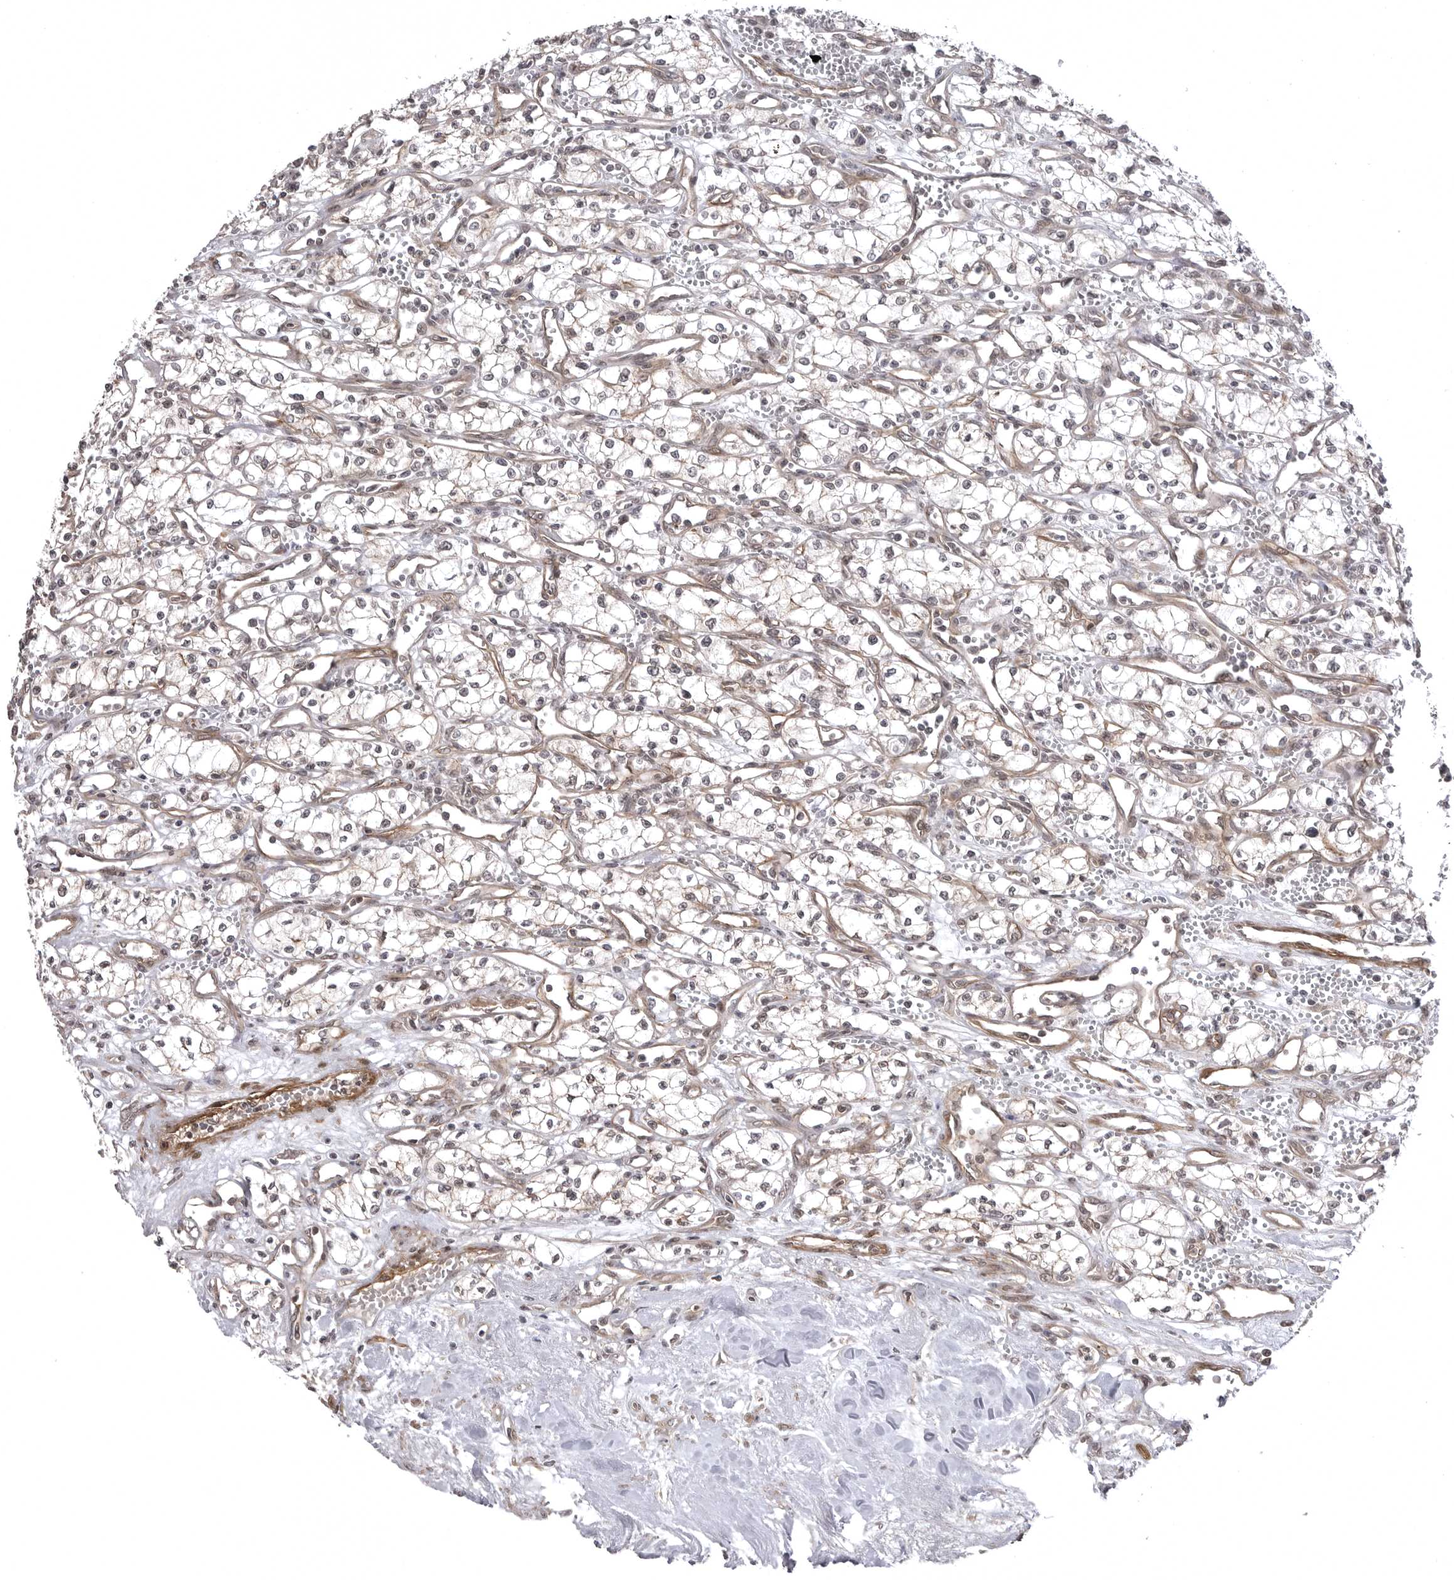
{"staining": {"intensity": "negative", "quantity": "none", "location": "none"}, "tissue": "renal cancer", "cell_type": "Tumor cells", "image_type": "cancer", "snomed": [{"axis": "morphology", "description": "Adenocarcinoma, NOS"}, {"axis": "topography", "description": "Kidney"}], "caption": "IHC micrograph of neoplastic tissue: renal cancer (adenocarcinoma) stained with DAB (3,3'-diaminobenzidine) reveals no significant protein expression in tumor cells.", "gene": "SORBS1", "patient": {"sex": "male", "age": 59}}